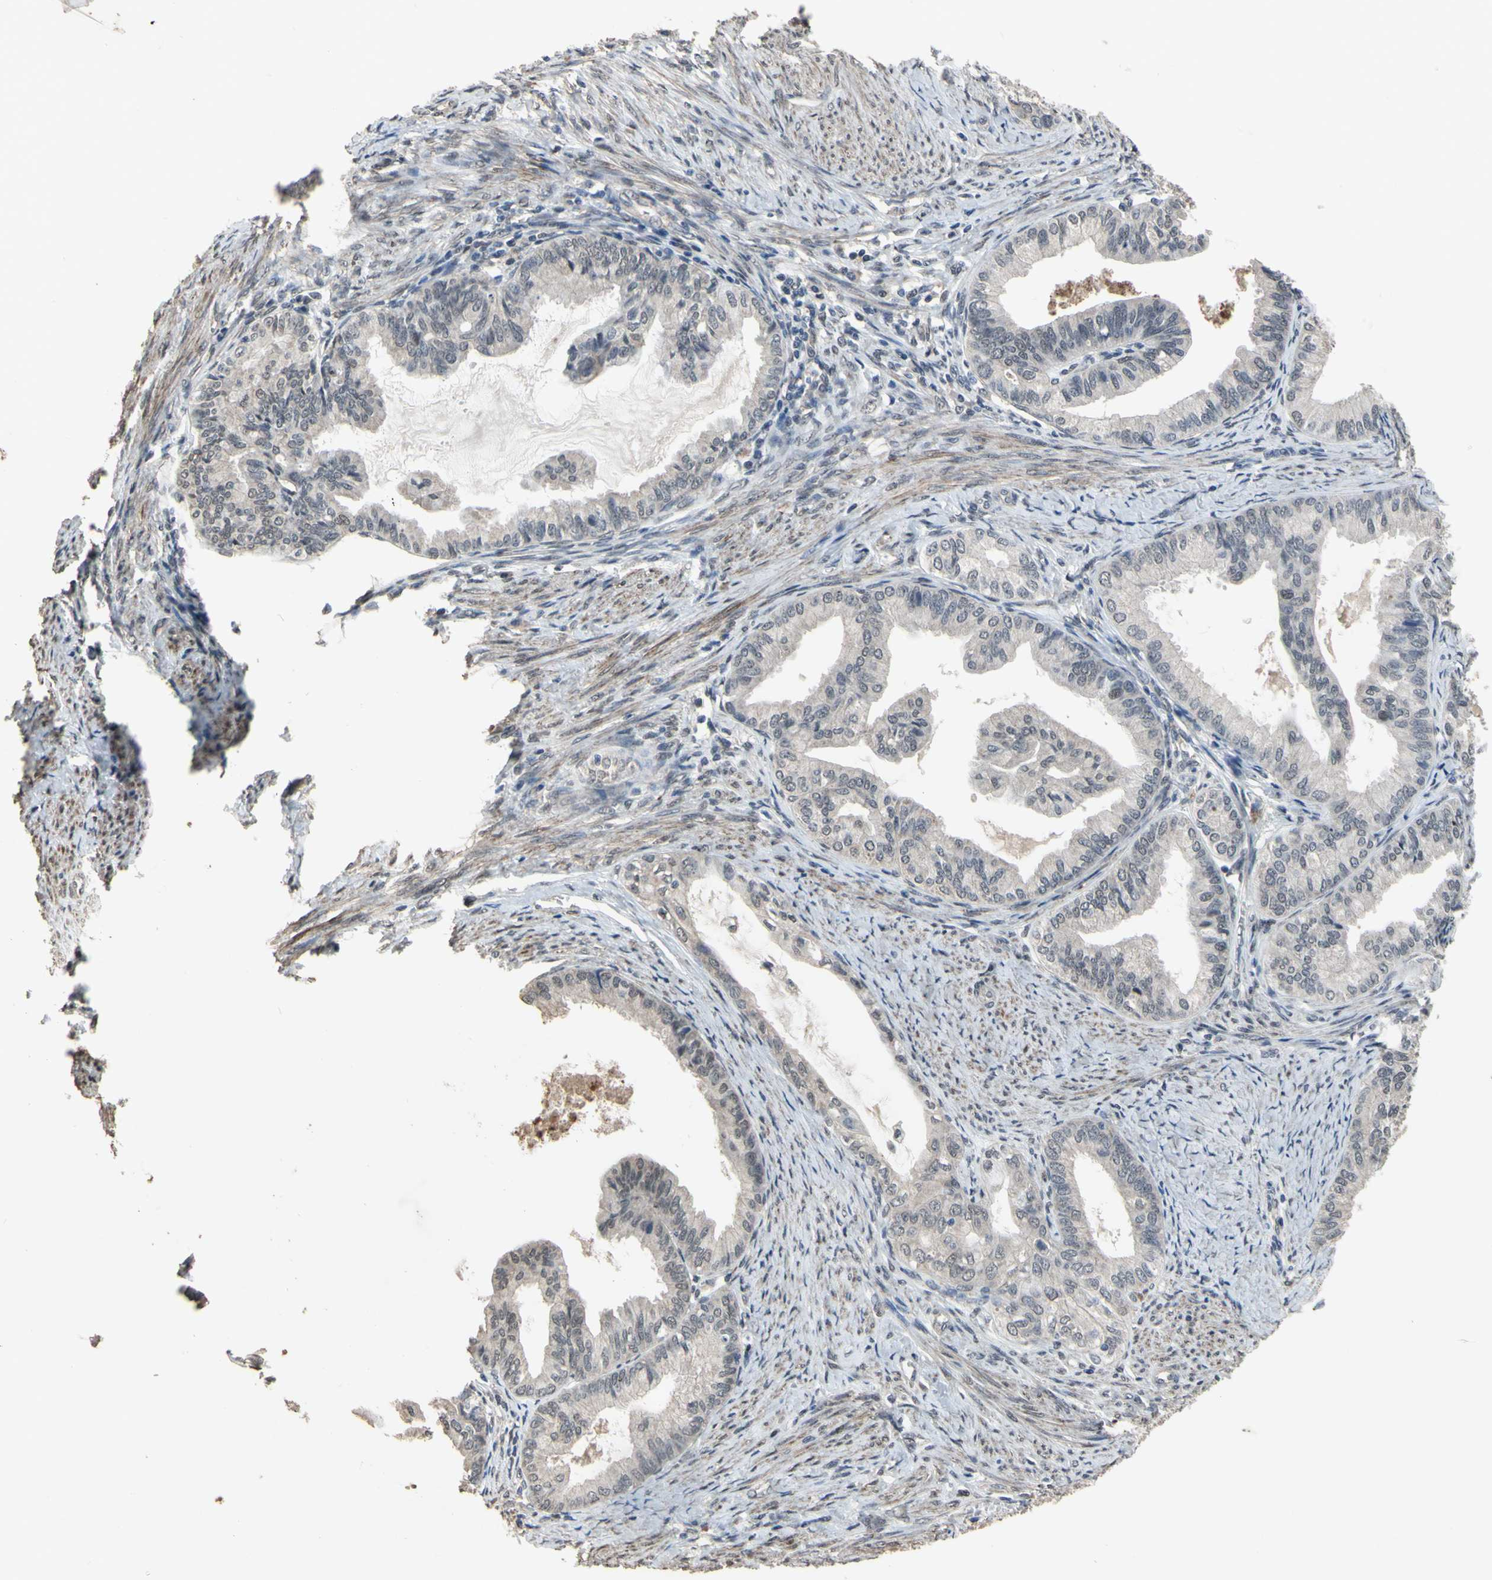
{"staining": {"intensity": "negative", "quantity": "none", "location": "none"}, "tissue": "endometrial cancer", "cell_type": "Tumor cells", "image_type": "cancer", "snomed": [{"axis": "morphology", "description": "Adenocarcinoma, NOS"}, {"axis": "topography", "description": "Endometrium"}], "caption": "Immunohistochemical staining of endometrial cancer (adenocarcinoma) shows no significant expression in tumor cells.", "gene": "ZNF174", "patient": {"sex": "female", "age": 86}}